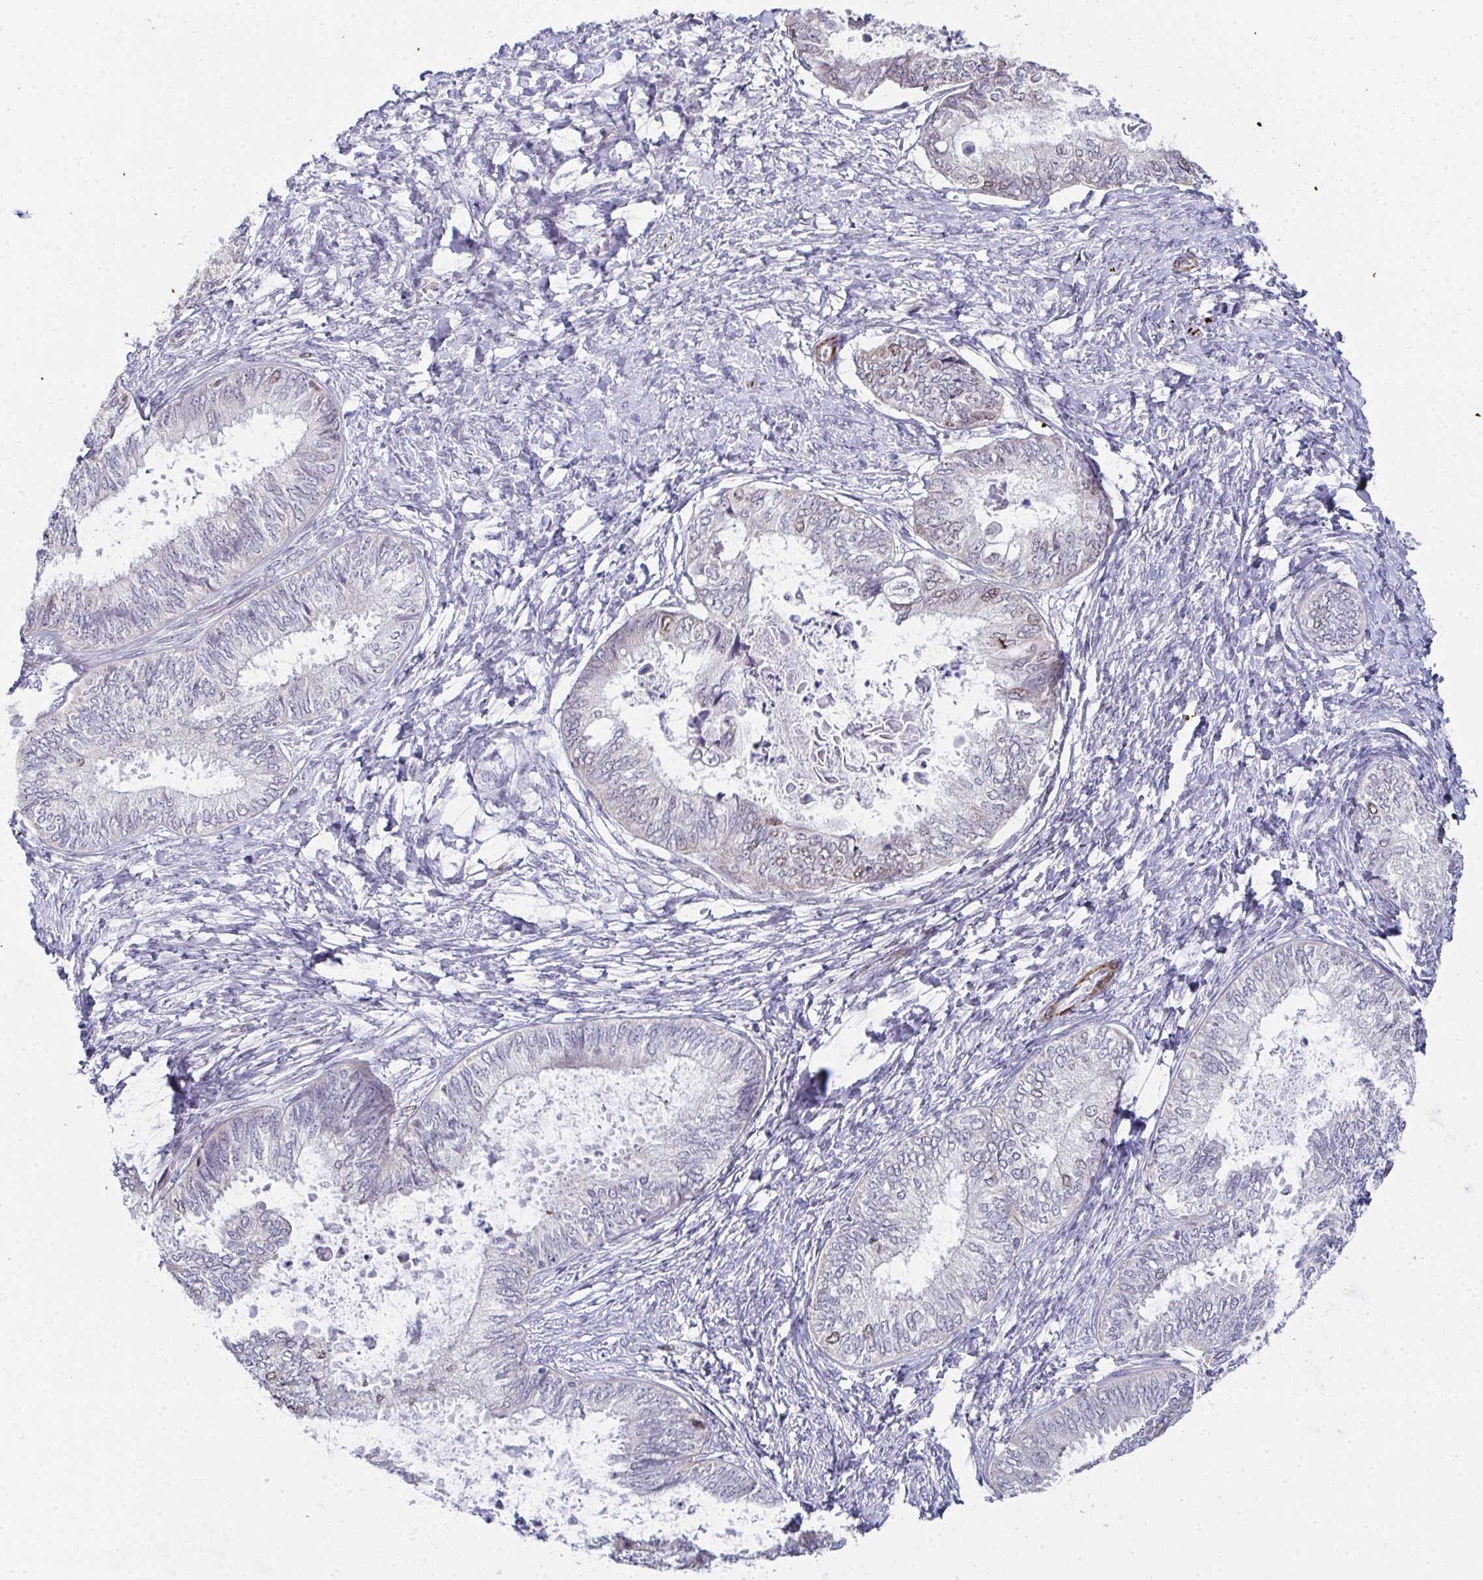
{"staining": {"intensity": "weak", "quantity": "<25%", "location": "nuclear"}, "tissue": "ovarian cancer", "cell_type": "Tumor cells", "image_type": "cancer", "snomed": [{"axis": "morphology", "description": "Carcinoma, endometroid"}, {"axis": "topography", "description": "Ovary"}], "caption": "This is an immunohistochemistry histopathology image of human ovarian cancer (endometroid carcinoma). There is no expression in tumor cells.", "gene": "GINS2", "patient": {"sex": "female", "age": 70}}